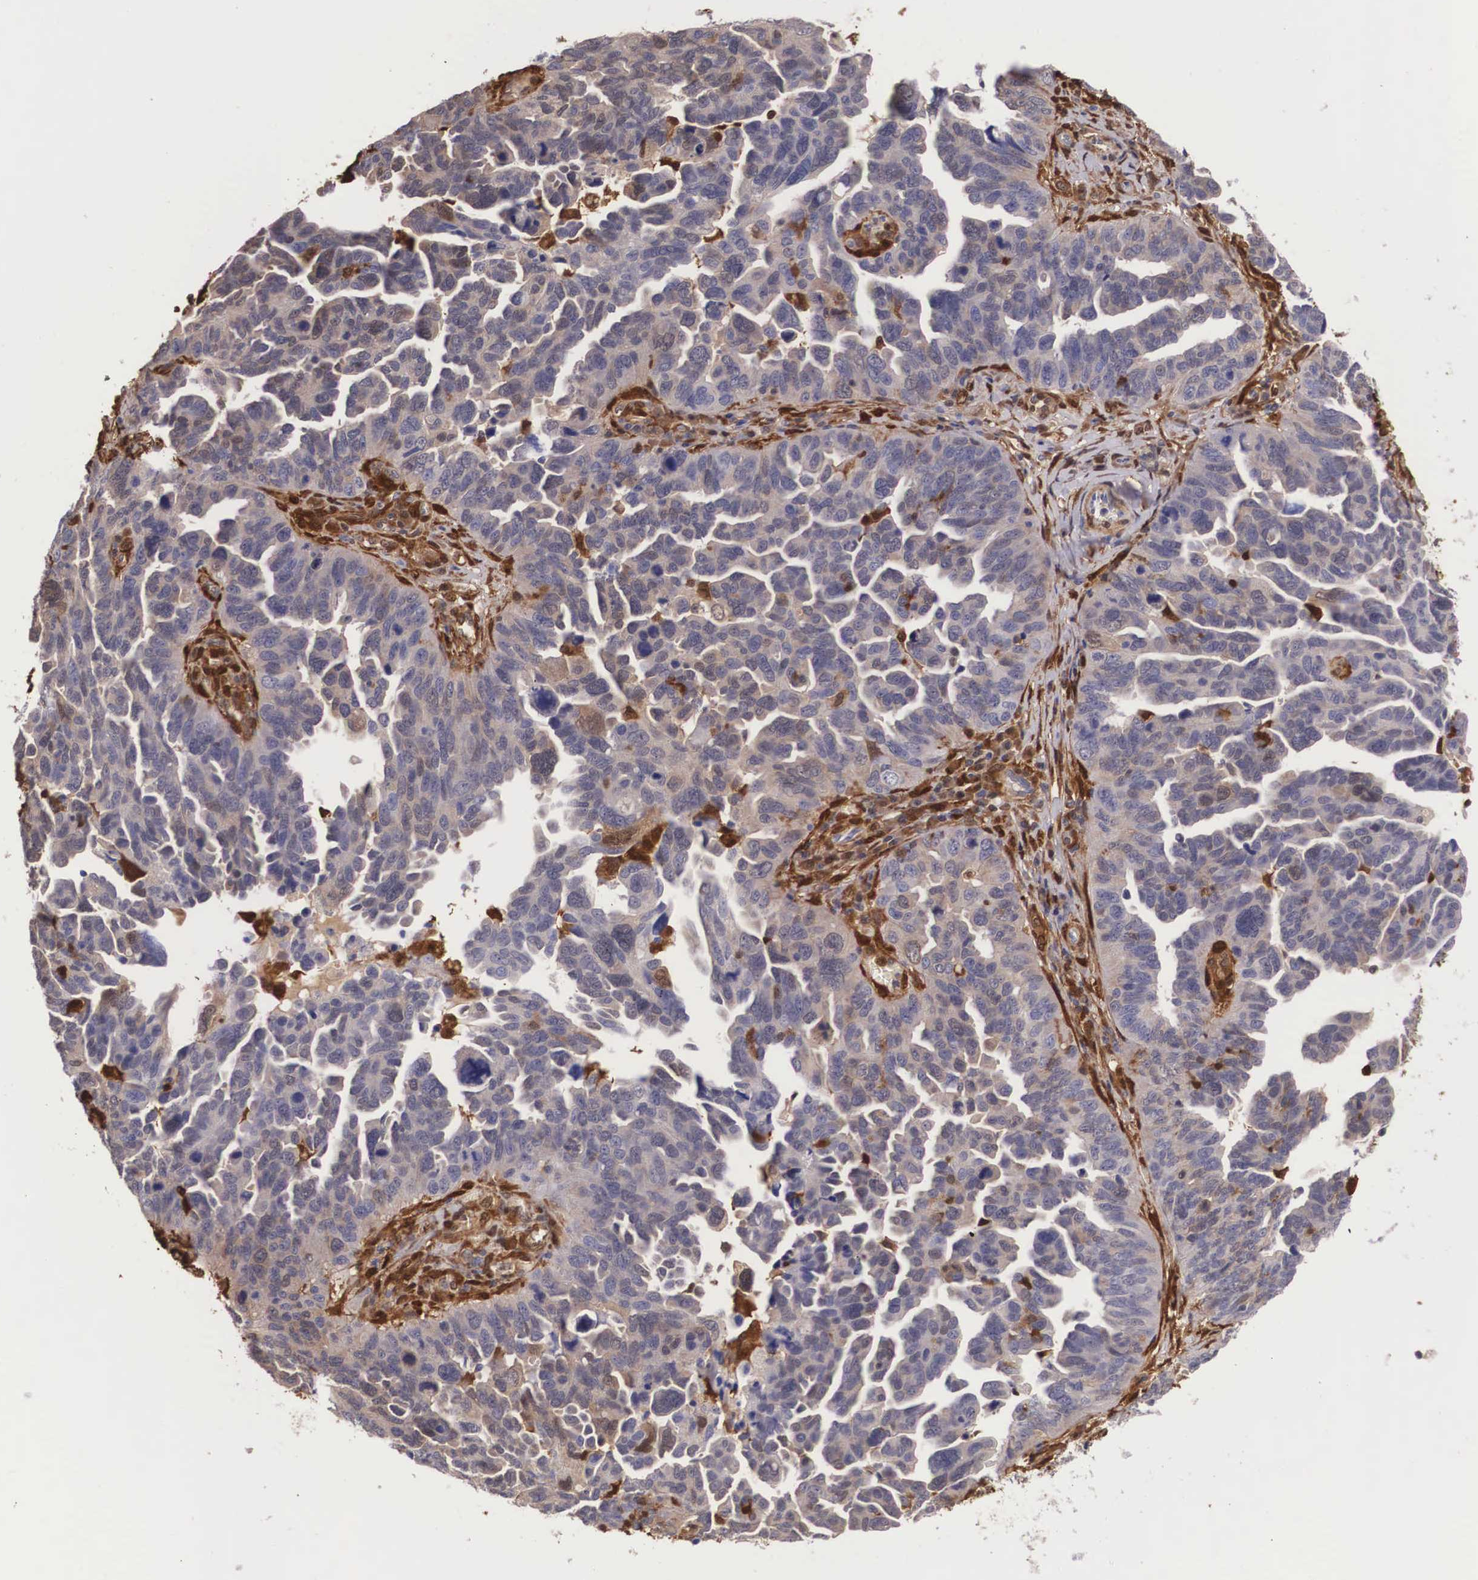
{"staining": {"intensity": "negative", "quantity": "none", "location": "none"}, "tissue": "ovarian cancer", "cell_type": "Tumor cells", "image_type": "cancer", "snomed": [{"axis": "morphology", "description": "Cystadenocarcinoma, serous, NOS"}, {"axis": "topography", "description": "Ovary"}], "caption": "This micrograph is of serous cystadenocarcinoma (ovarian) stained with IHC to label a protein in brown with the nuclei are counter-stained blue. There is no staining in tumor cells.", "gene": "LGALS1", "patient": {"sex": "female", "age": 64}}